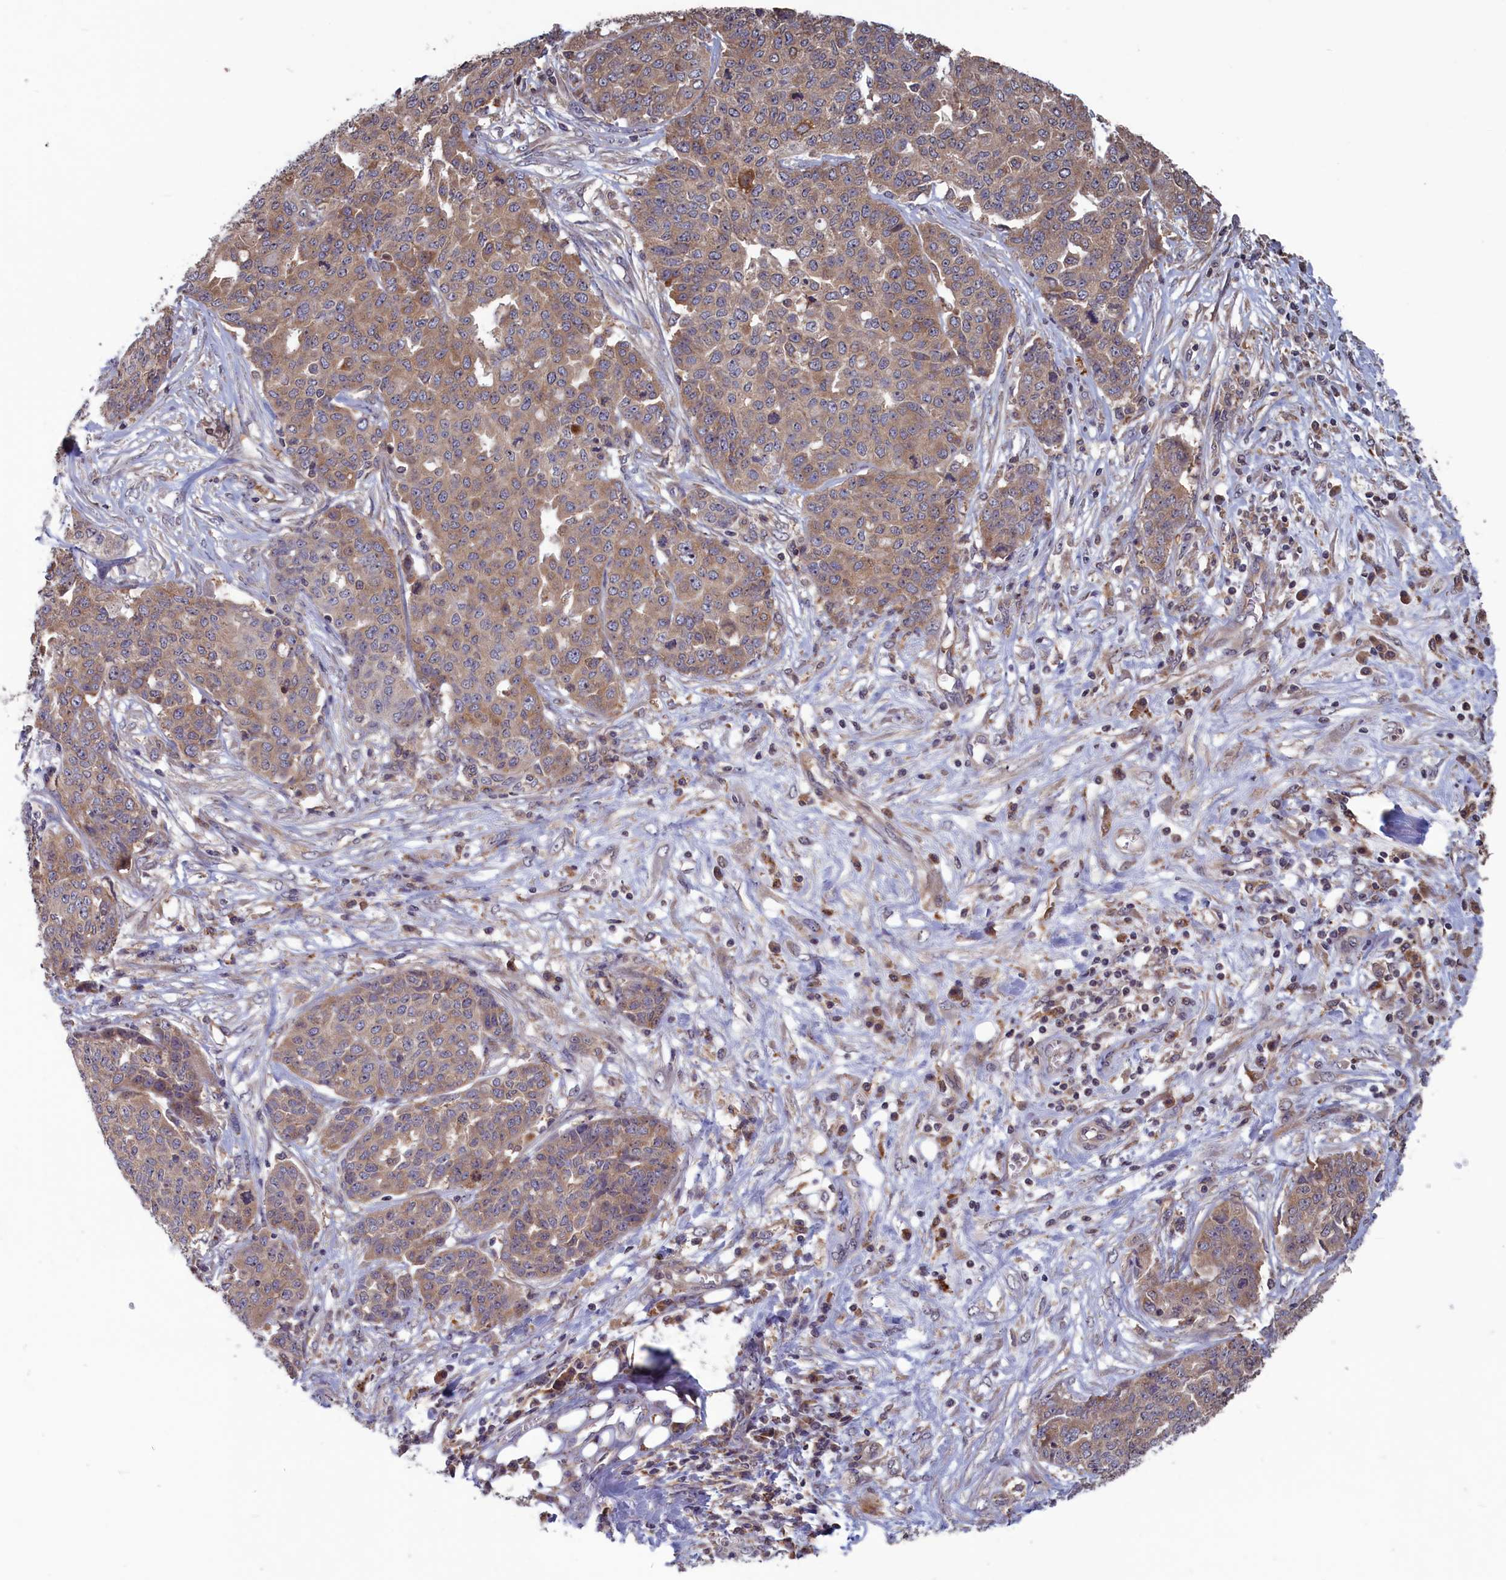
{"staining": {"intensity": "weak", "quantity": ">75%", "location": "cytoplasmic/membranous"}, "tissue": "ovarian cancer", "cell_type": "Tumor cells", "image_type": "cancer", "snomed": [{"axis": "morphology", "description": "Cystadenocarcinoma, serous, NOS"}, {"axis": "topography", "description": "Soft tissue"}, {"axis": "topography", "description": "Ovary"}], "caption": "Serous cystadenocarcinoma (ovarian) tissue demonstrates weak cytoplasmic/membranous staining in about >75% of tumor cells", "gene": "CACTIN", "patient": {"sex": "female", "age": 57}}